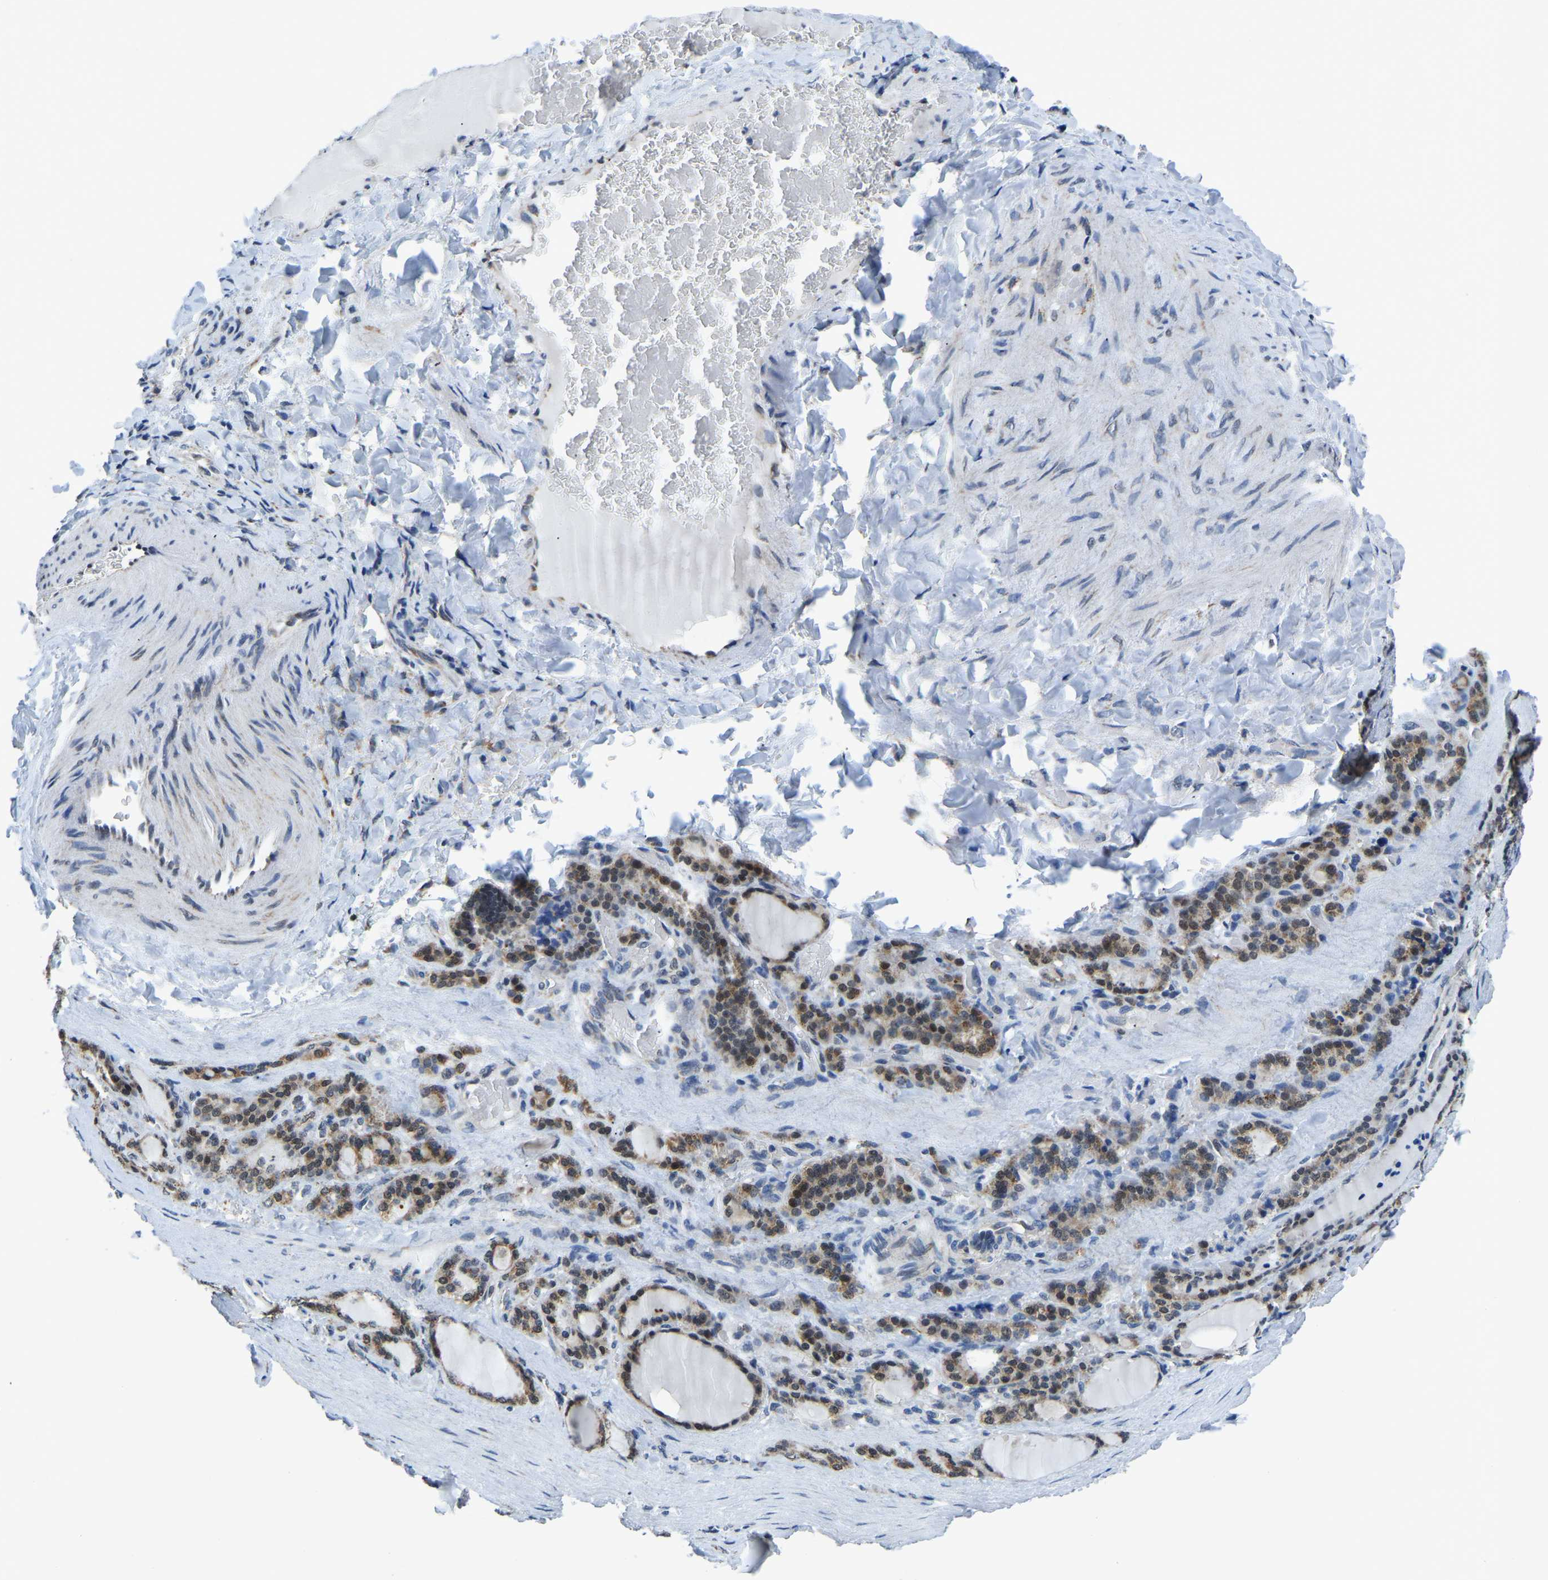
{"staining": {"intensity": "moderate", "quantity": ">75%", "location": "cytoplasmic/membranous,nuclear"}, "tissue": "thyroid gland", "cell_type": "Glandular cells", "image_type": "normal", "snomed": [{"axis": "morphology", "description": "Normal tissue, NOS"}, {"axis": "topography", "description": "Thyroid gland"}], "caption": "Immunohistochemistry (DAB) staining of unremarkable thyroid gland demonstrates moderate cytoplasmic/membranous,nuclear protein staining in about >75% of glandular cells.", "gene": "BNIP3L", "patient": {"sex": "female", "age": 28}}